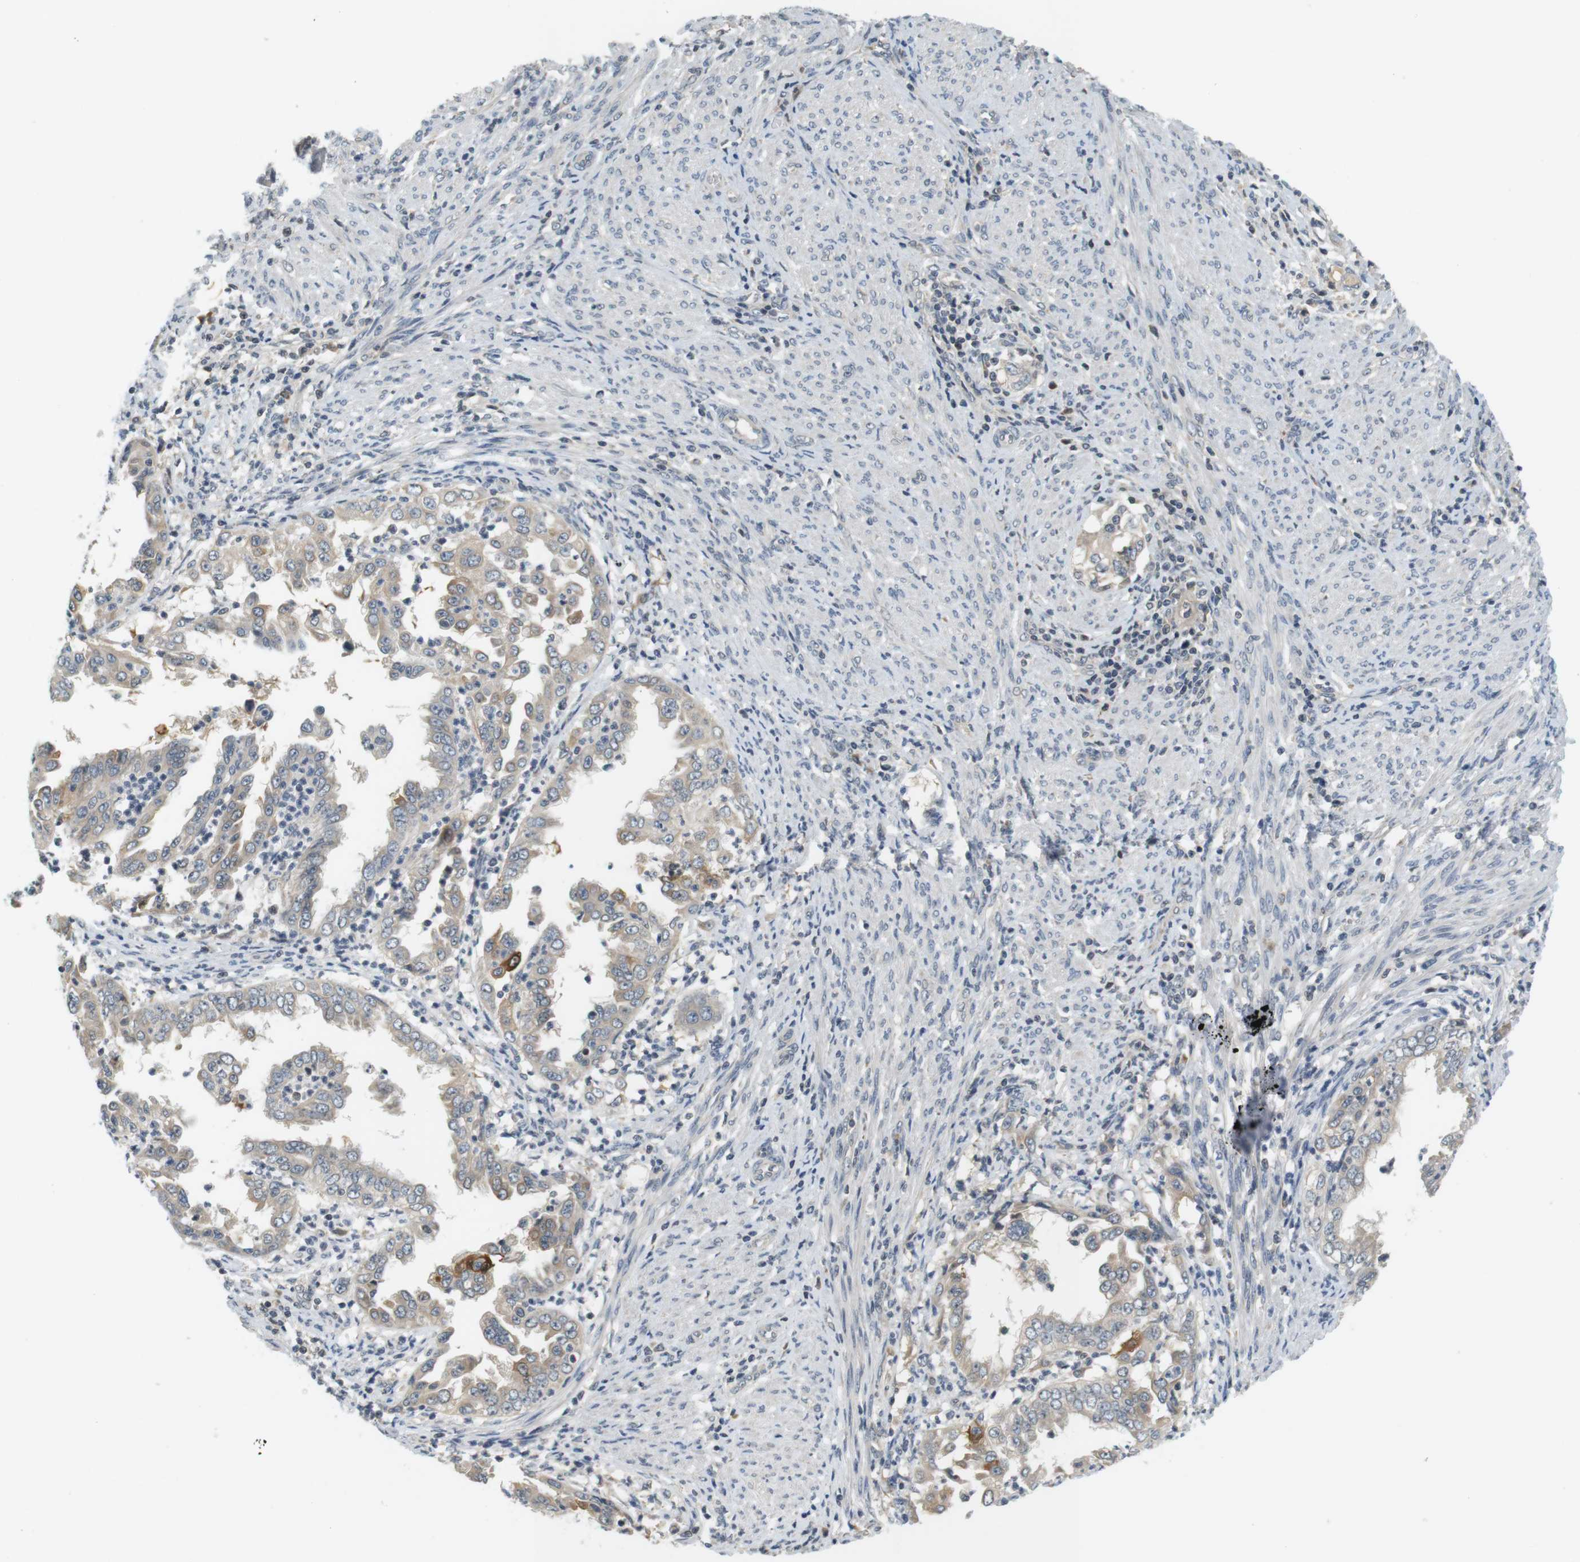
{"staining": {"intensity": "moderate", "quantity": "25%-75%", "location": "cytoplasmic/membranous"}, "tissue": "endometrial cancer", "cell_type": "Tumor cells", "image_type": "cancer", "snomed": [{"axis": "morphology", "description": "Adenocarcinoma, NOS"}, {"axis": "topography", "description": "Endometrium"}], "caption": "Protein staining by immunohistochemistry exhibits moderate cytoplasmic/membranous staining in about 25%-75% of tumor cells in adenocarcinoma (endometrial). The staining was performed using DAB (3,3'-diaminobenzidine), with brown indicating positive protein expression. Nuclei are stained blue with hematoxylin.", "gene": "WNT7A", "patient": {"sex": "female", "age": 85}}